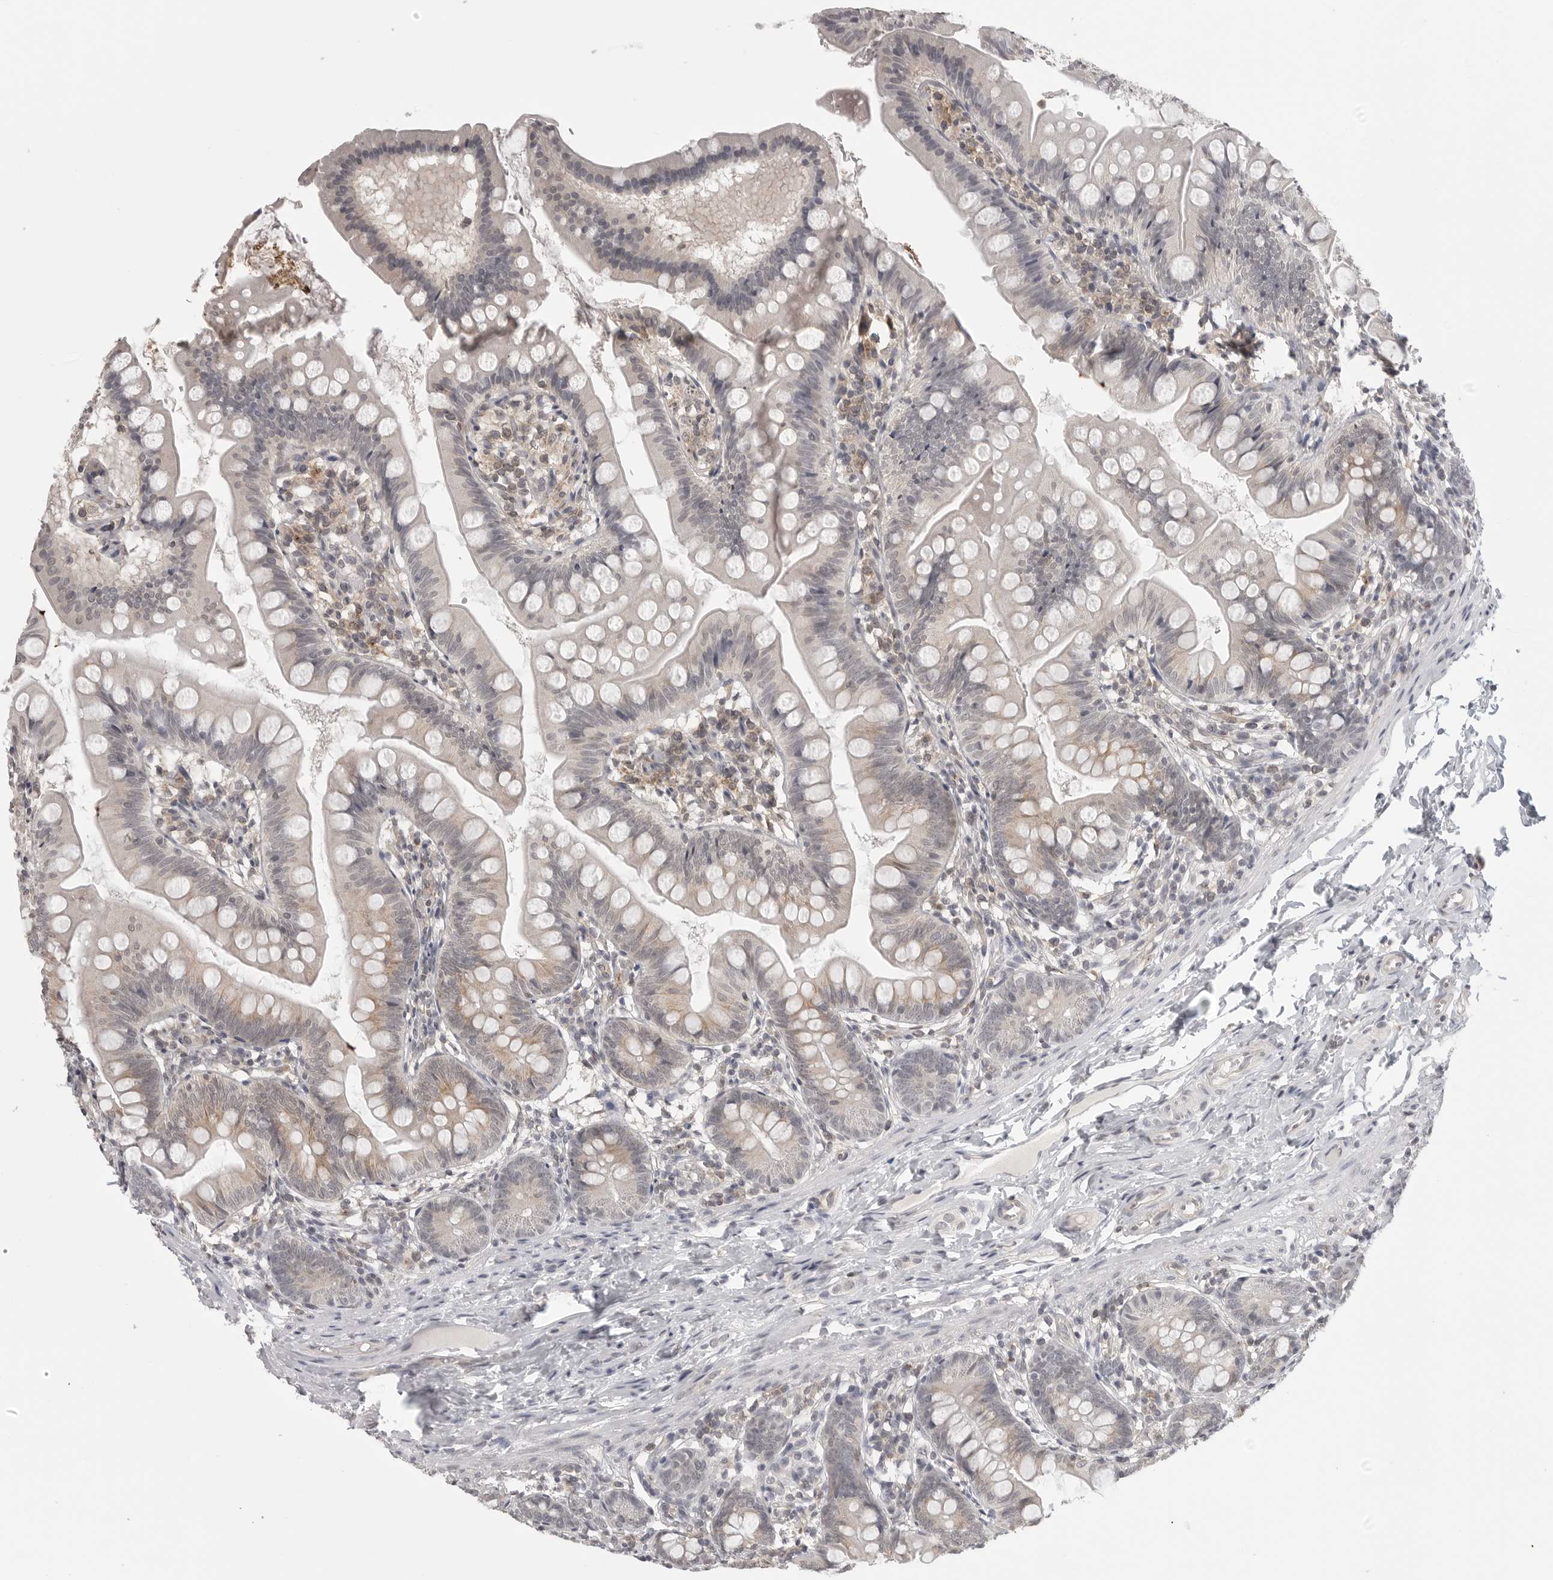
{"staining": {"intensity": "weak", "quantity": "25%-75%", "location": "cytoplasmic/membranous"}, "tissue": "small intestine", "cell_type": "Glandular cells", "image_type": "normal", "snomed": [{"axis": "morphology", "description": "Normal tissue, NOS"}, {"axis": "topography", "description": "Small intestine"}], "caption": "IHC (DAB) staining of unremarkable human small intestine displays weak cytoplasmic/membranous protein staining in approximately 25%-75% of glandular cells. The staining was performed using DAB (3,3'-diaminobenzidine) to visualize the protein expression in brown, while the nuclei were stained in blue with hematoxylin (Magnification: 20x).", "gene": "IFNGR1", "patient": {"sex": "male", "age": 7}}